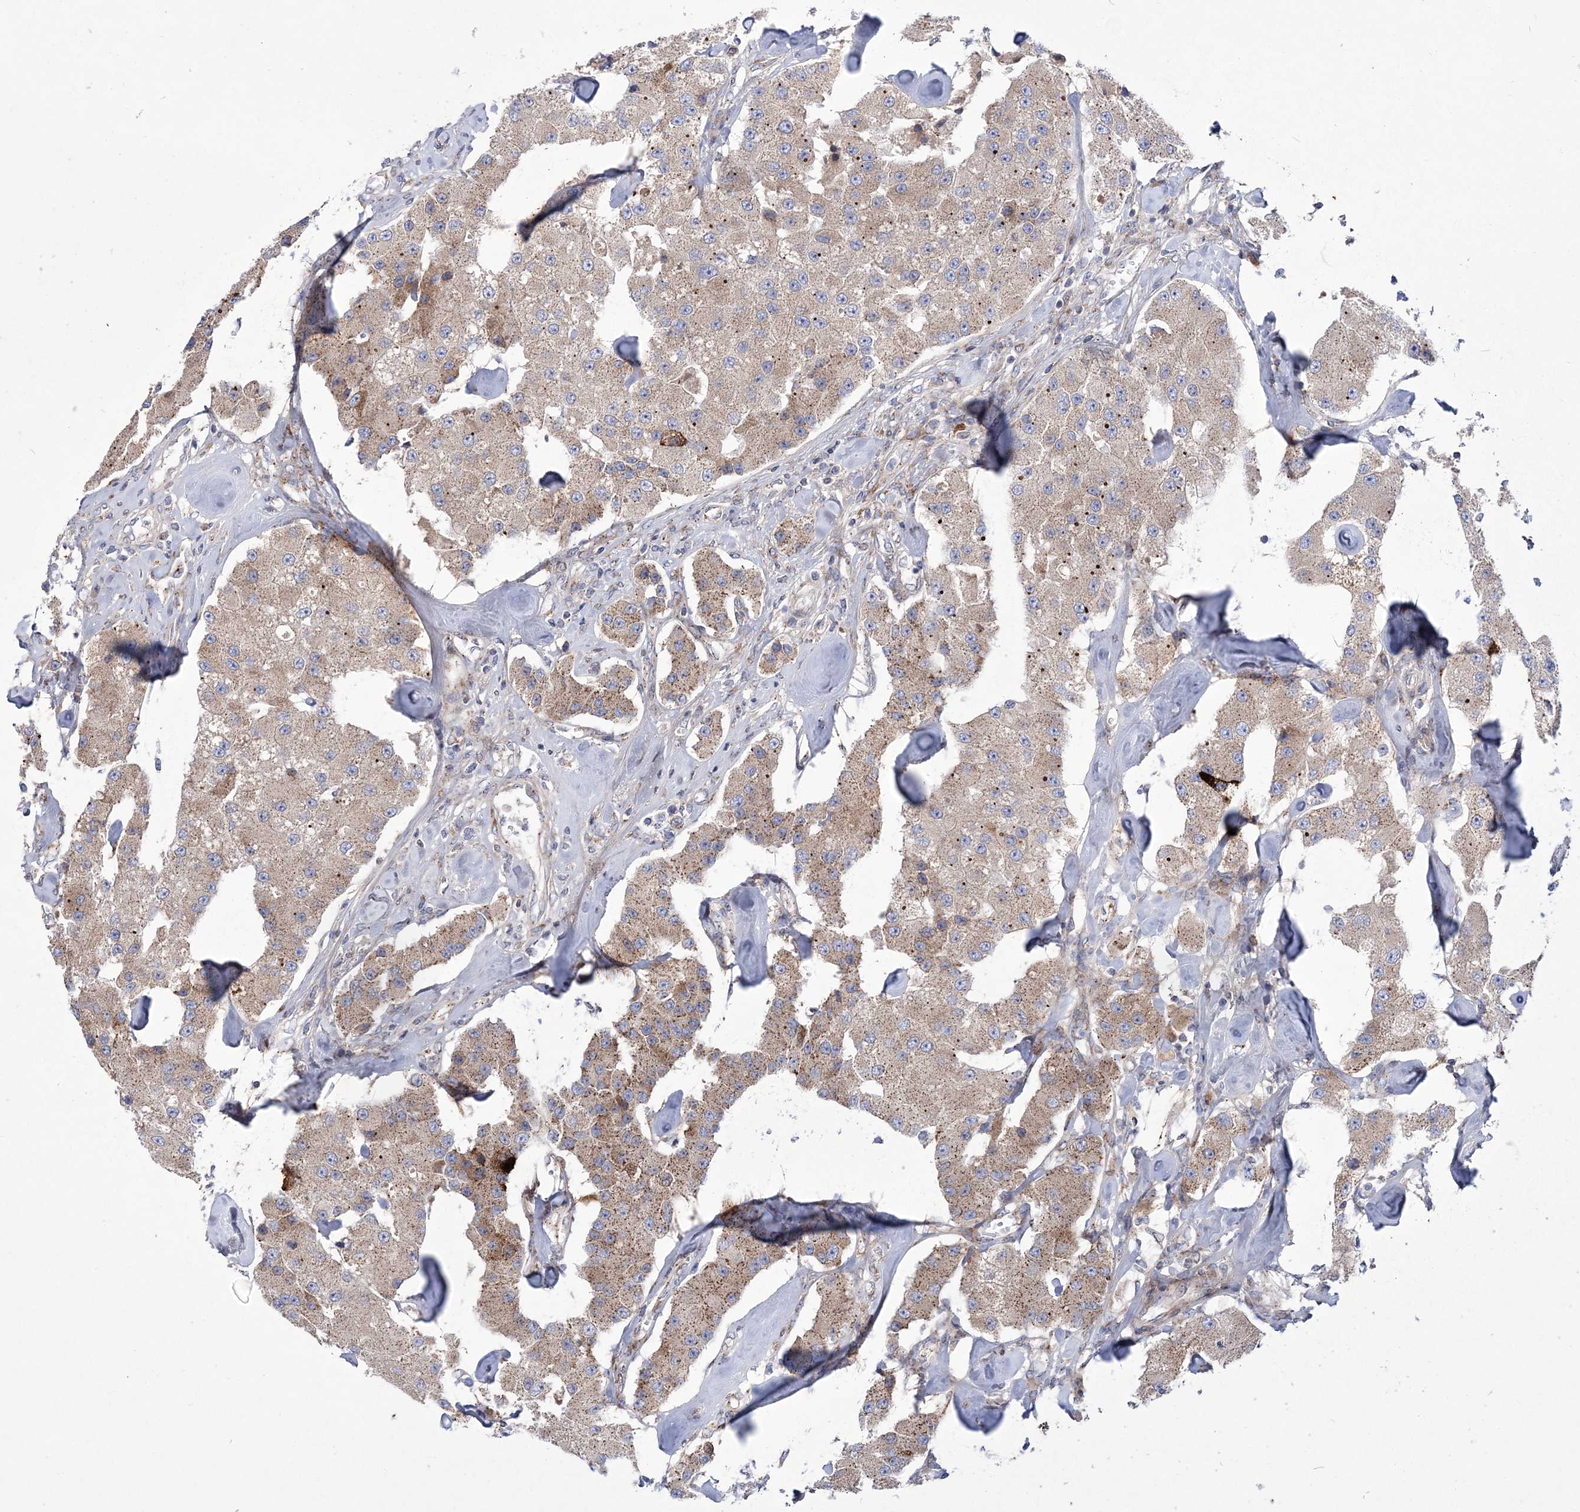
{"staining": {"intensity": "weak", "quantity": ">75%", "location": "cytoplasmic/membranous"}, "tissue": "carcinoid", "cell_type": "Tumor cells", "image_type": "cancer", "snomed": [{"axis": "morphology", "description": "Carcinoid, malignant, NOS"}, {"axis": "topography", "description": "Pancreas"}], "caption": "Carcinoid stained with immunohistochemistry (IHC) exhibits weak cytoplasmic/membranous staining in about >75% of tumor cells. (DAB (3,3'-diaminobenzidine) IHC with brightfield microscopy, high magnification).", "gene": "COPB2", "patient": {"sex": "male", "age": 41}}